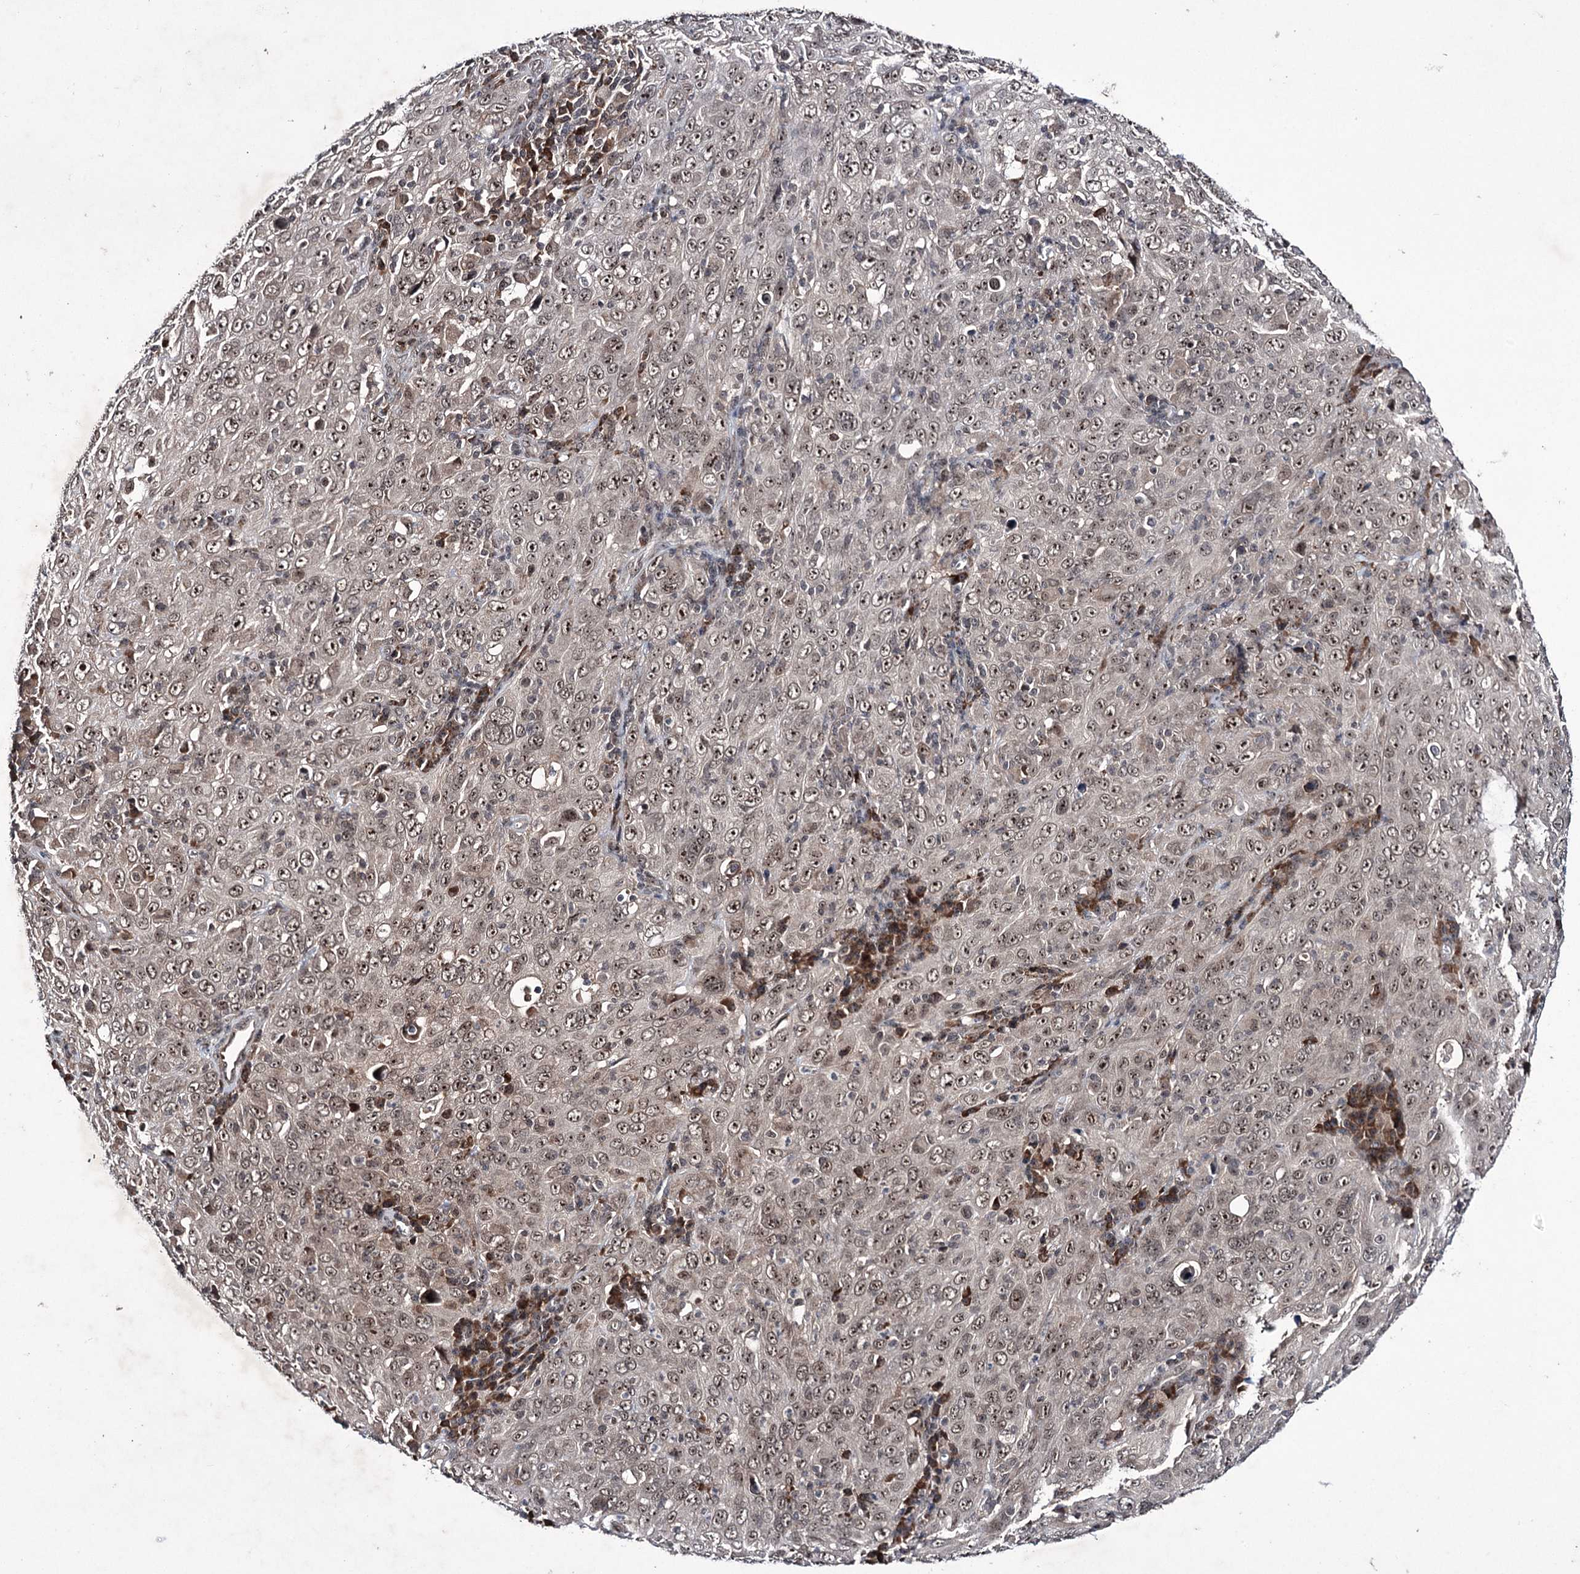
{"staining": {"intensity": "moderate", "quantity": ">75%", "location": "nuclear"}, "tissue": "cervical cancer", "cell_type": "Tumor cells", "image_type": "cancer", "snomed": [{"axis": "morphology", "description": "Squamous cell carcinoma, NOS"}, {"axis": "topography", "description": "Cervix"}], "caption": "Protein expression analysis of human cervical cancer reveals moderate nuclear expression in about >75% of tumor cells.", "gene": "VGLL4", "patient": {"sex": "female", "age": 46}}